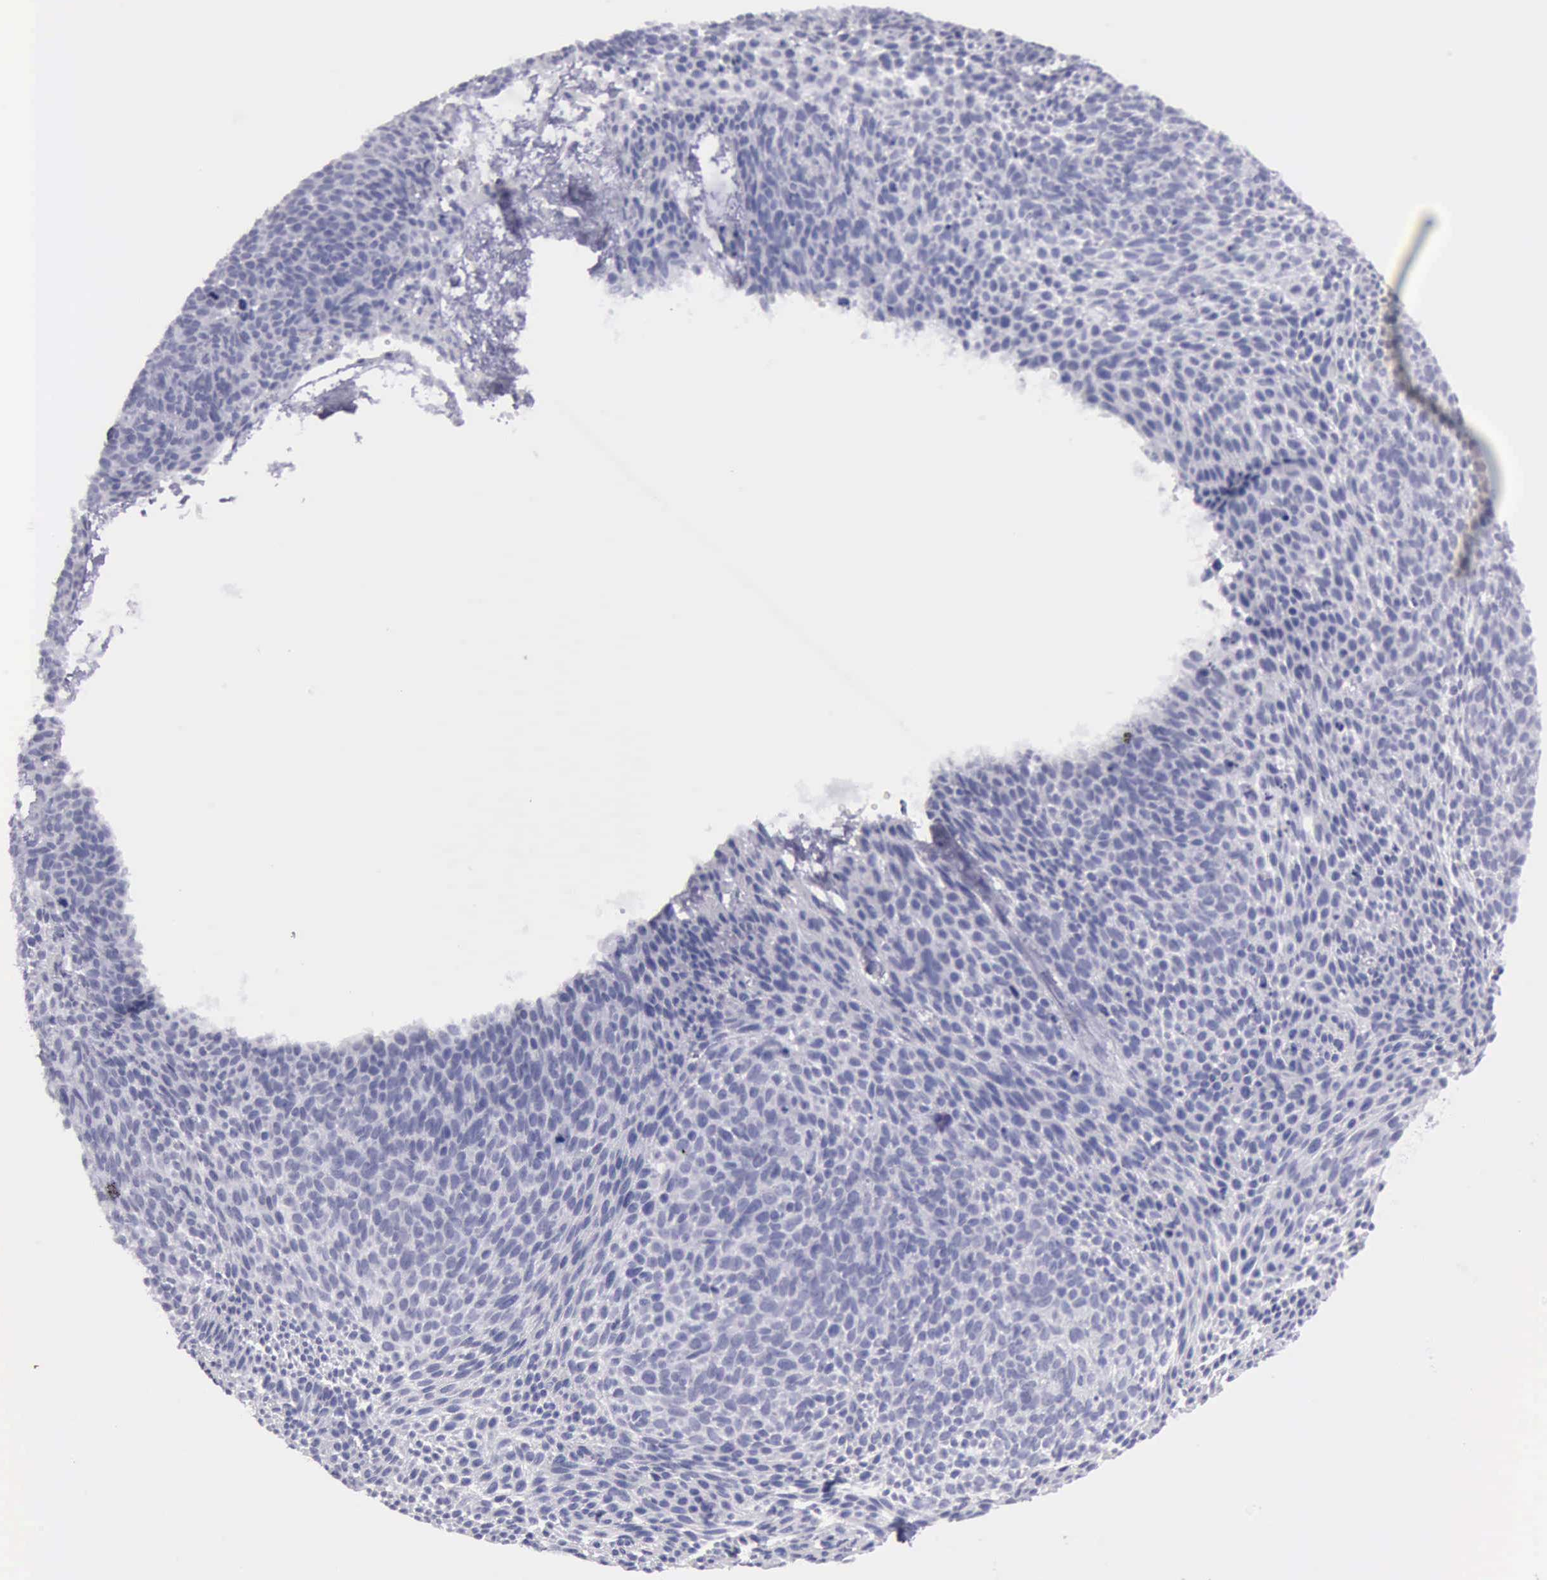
{"staining": {"intensity": "negative", "quantity": "none", "location": "none"}, "tissue": "skin cancer", "cell_type": "Tumor cells", "image_type": "cancer", "snomed": [{"axis": "morphology", "description": "Basal cell carcinoma"}, {"axis": "topography", "description": "Skin"}], "caption": "A high-resolution histopathology image shows immunohistochemistry (IHC) staining of skin cancer (basal cell carcinoma), which exhibits no significant positivity in tumor cells. Nuclei are stained in blue.", "gene": "AOC3", "patient": {"sex": "male", "age": 84}}